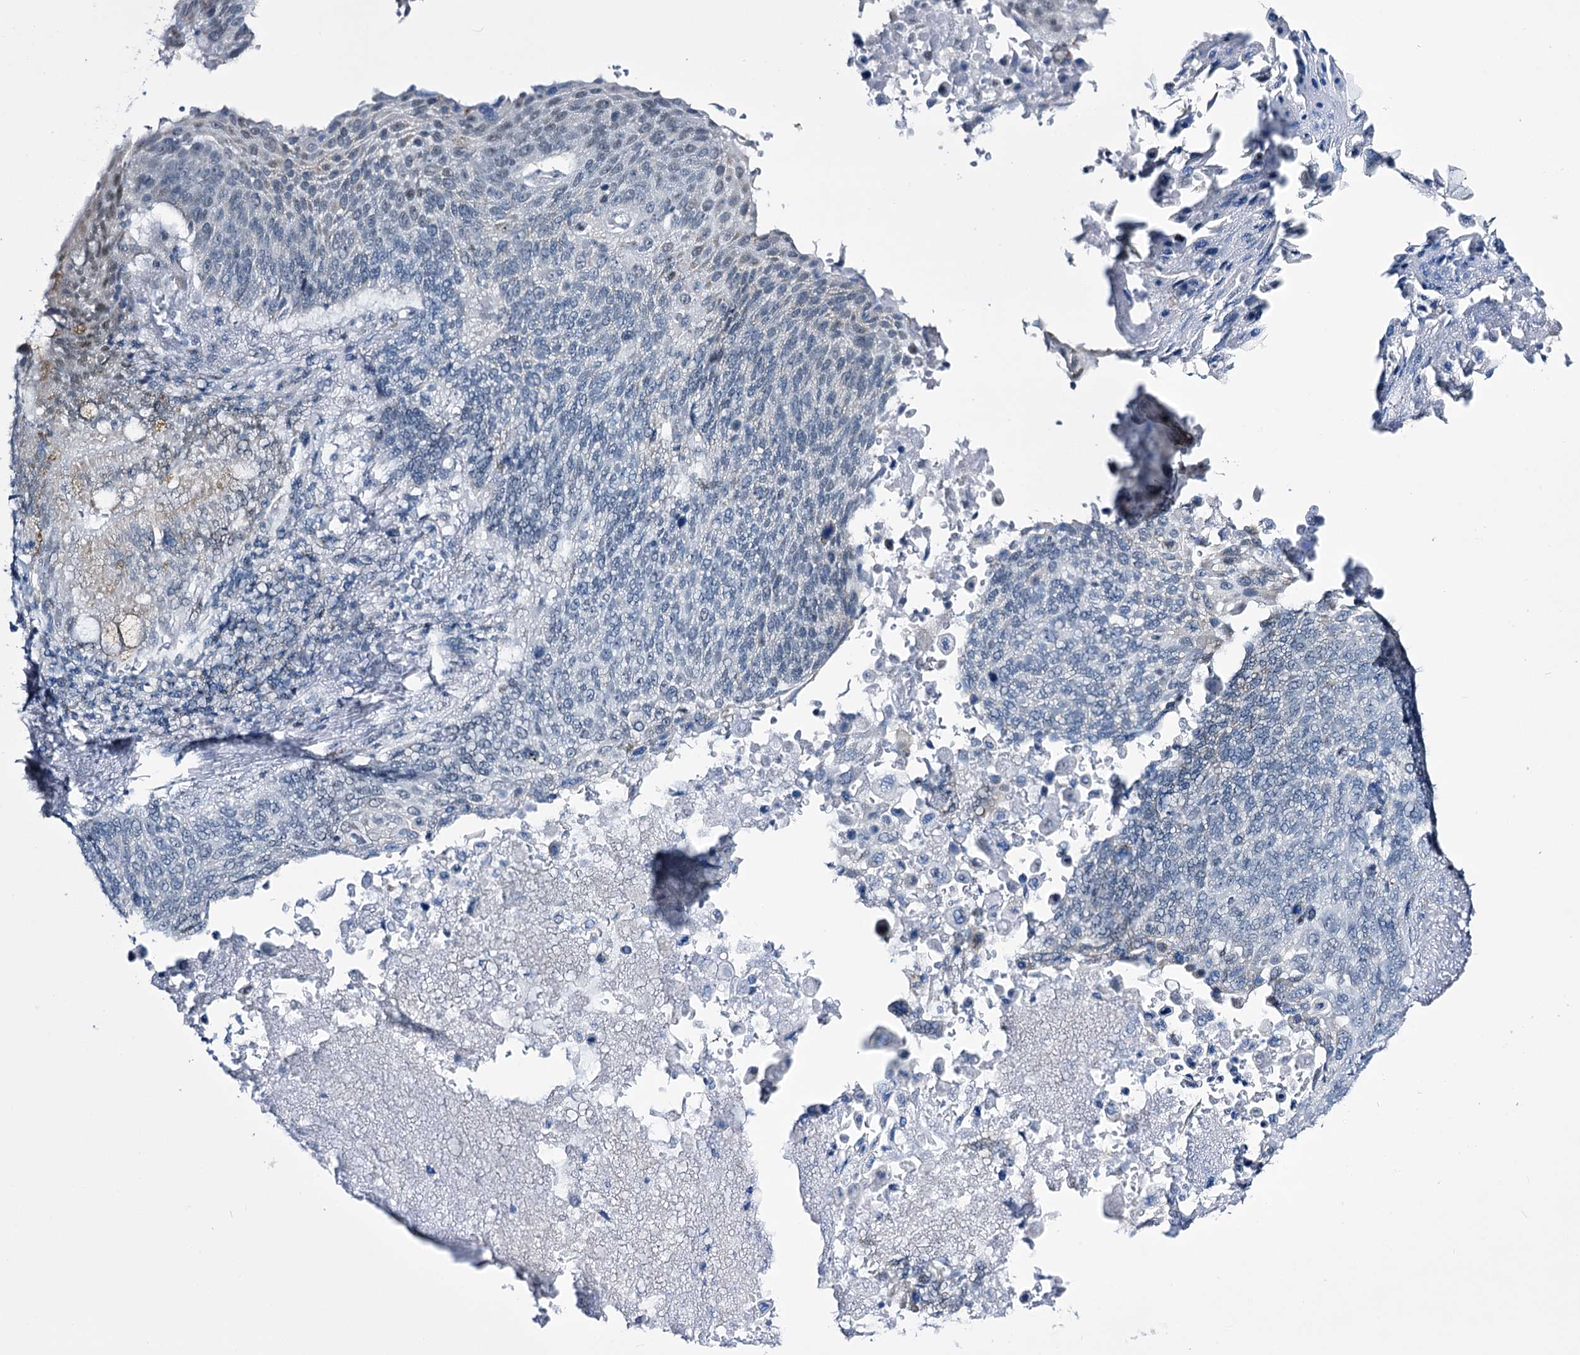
{"staining": {"intensity": "negative", "quantity": "none", "location": "none"}, "tissue": "lung cancer", "cell_type": "Tumor cells", "image_type": "cancer", "snomed": [{"axis": "morphology", "description": "Squamous cell carcinoma, NOS"}, {"axis": "topography", "description": "Lung"}], "caption": "IHC image of neoplastic tissue: human lung cancer stained with DAB exhibits no significant protein staining in tumor cells. (Stains: DAB (3,3'-diaminobenzidine) immunohistochemistry with hematoxylin counter stain, Microscopy: brightfield microscopy at high magnification).", "gene": "RBM15B", "patient": {"sex": "male", "age": 66}}